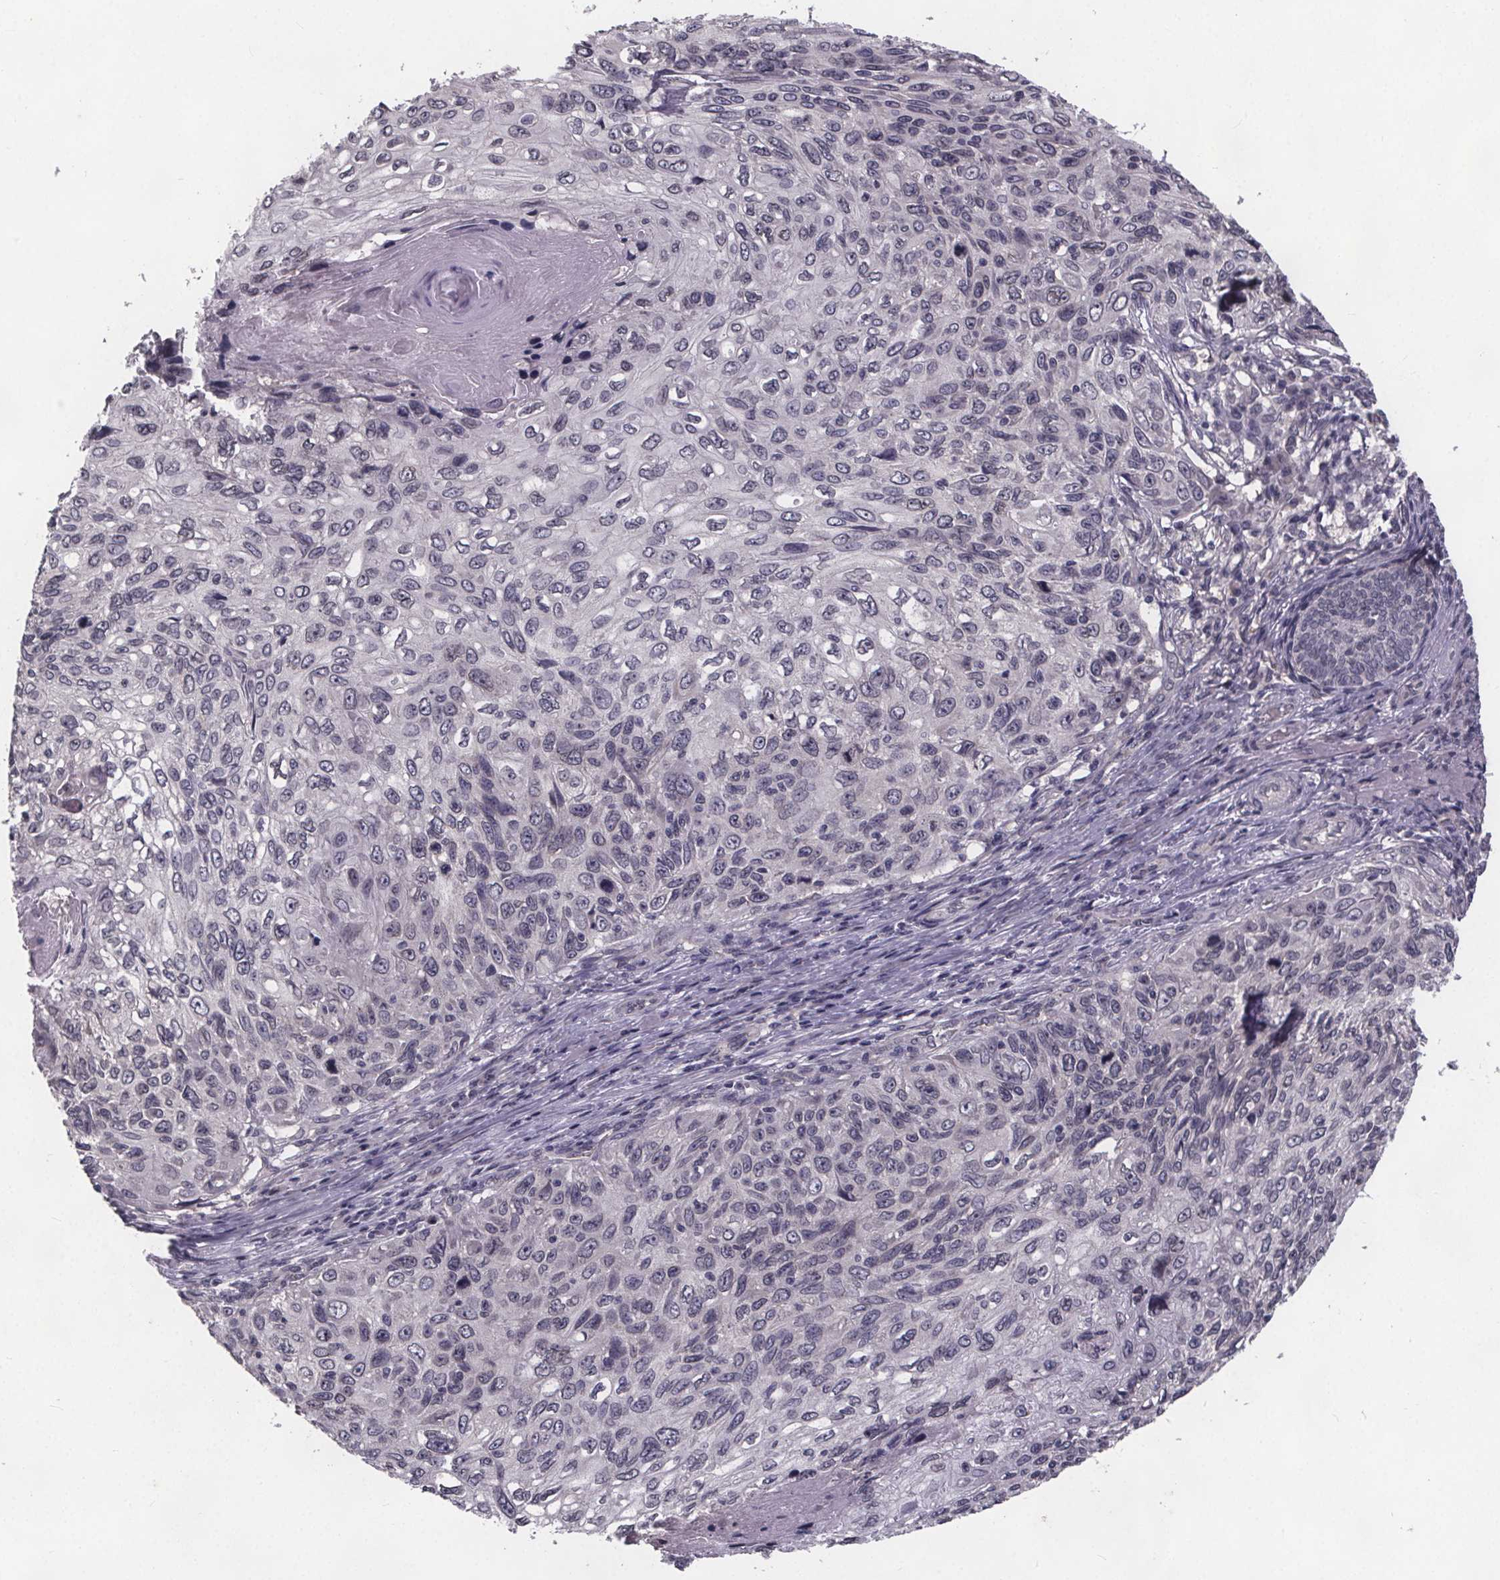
{"staining": {"intensity": "negative", "quantity": "none", "location": "none"}, "tissue": "skin cancer", "cell_type": "Tumor cells", "image_type": "cancer", "snomed": [{"axis": "morphology", "description": "Squamous cell carcinoma, NOS"}, {"axis": "topography", "description": "Skin"}], "caption": "The photomicrograph exhibits no staining of tumor cells in skin cancer (squamous cell carcinoma).", "gene": "FAM181B", "patient": {"sex": "male", "age": 92}}